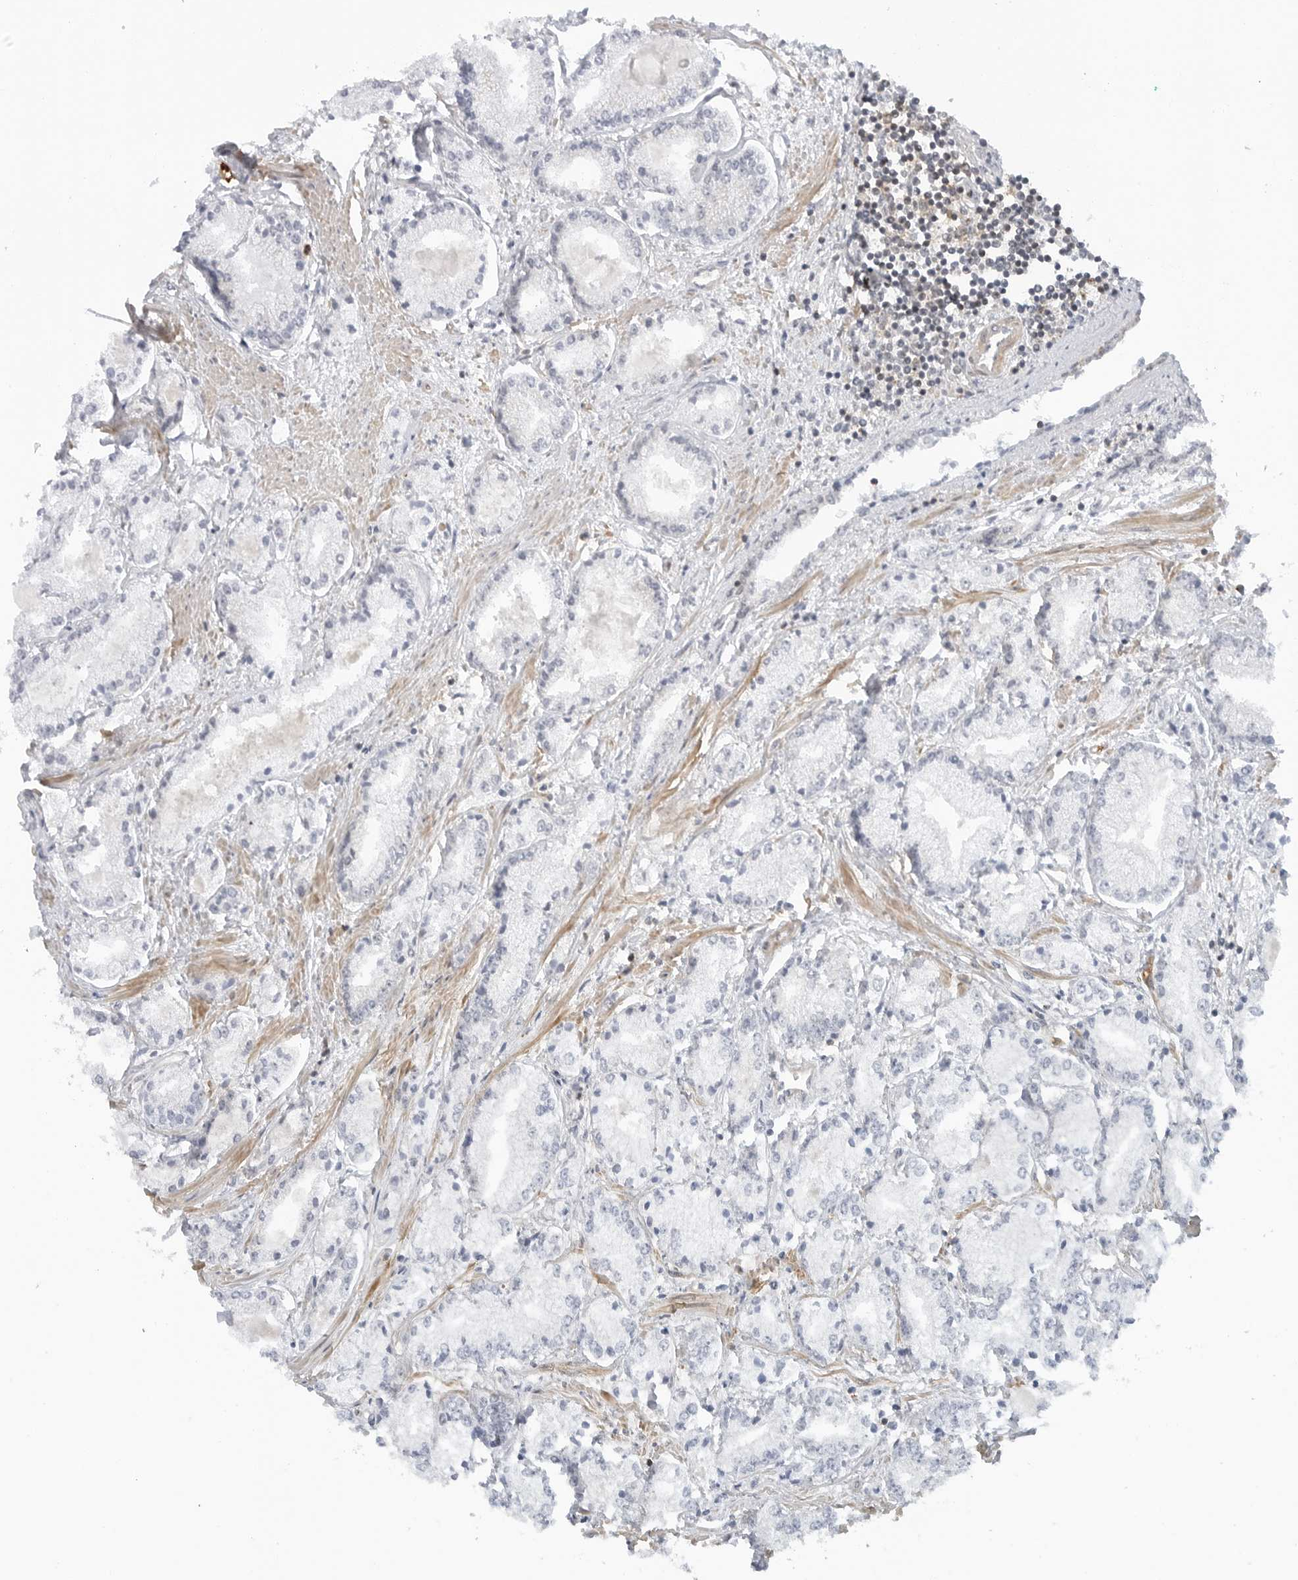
{"staining": {"intensity": "negative", "quantity": "none", "location": "none"}, "tissue": "prostate cancer", "cell_type": "Tumor cells", "image_type": "cancer", "snomed": [{"axis": "morphology", "description": "Adenocarcinoma, Low grade"}, {"axis": "topography", "description": "Prostate"}], "caption": "Immunohistochemistry (IHC) of human low-grade adenocarcinoma (prostate) displays no expression in tumor cells.", "gene": "STXBP3", "patient": {"sex": "male", "age": 52}}